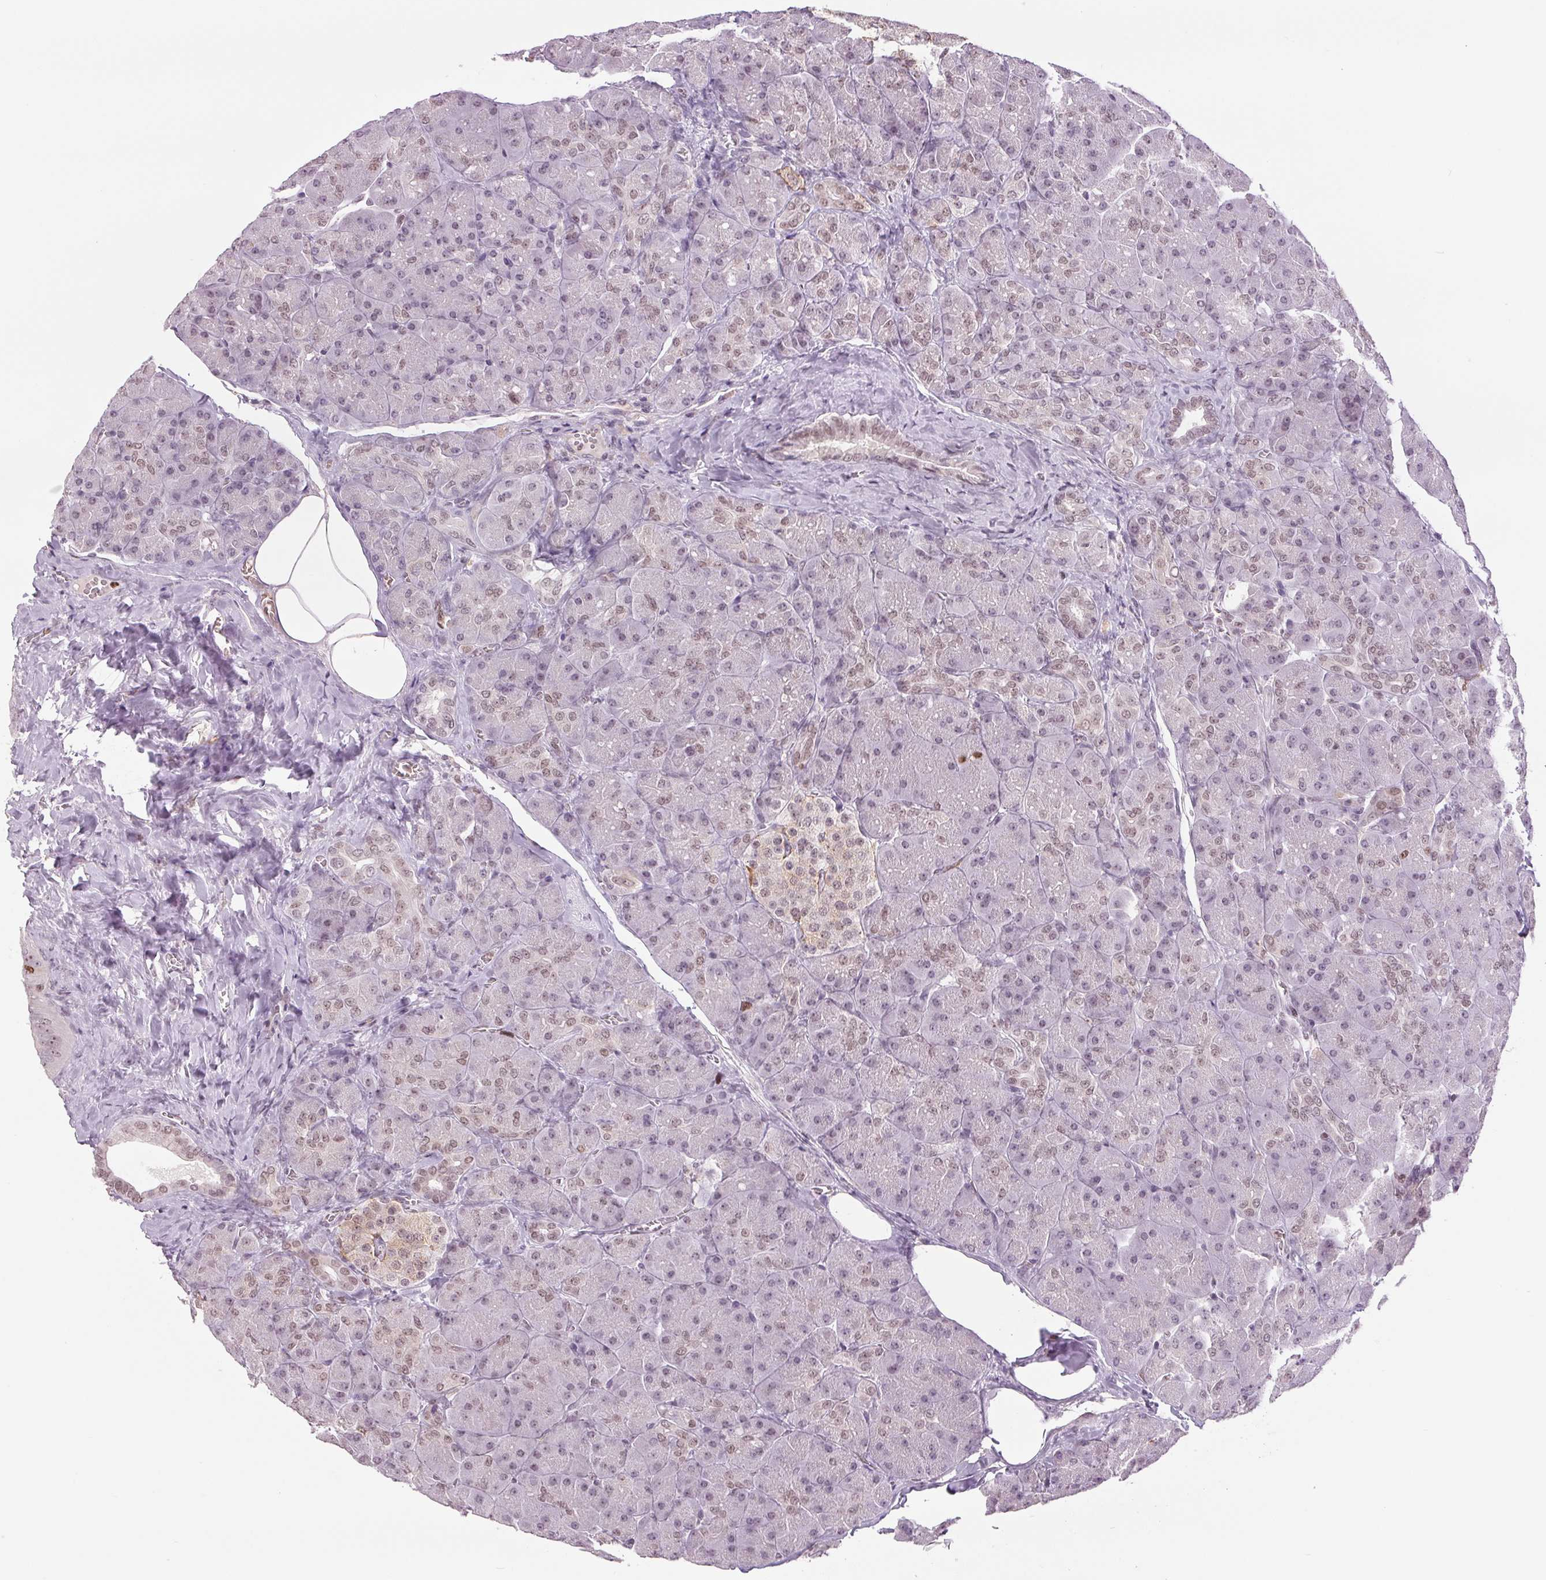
{"staining": {"intensity": "weak", "quantity": "25%-75%", "location": "nuclear"}, "tissue": "pancreas", "cell_type": "Exocrine glandular cells", "image_type": "normal", "snomed": [{"axis": "morphology", "description": "Normal tissue, NOS"}, {"axis": "topography", "description": "Pancreas"}], "caption": "Protein positivity by immunohistochemistry shows weak nuclear staining in approximately 25%-75% of exocrine glandular cells in benign pancreas.", "gene": "SMIM6", "patient": {"sex": "male", "age": 55}}